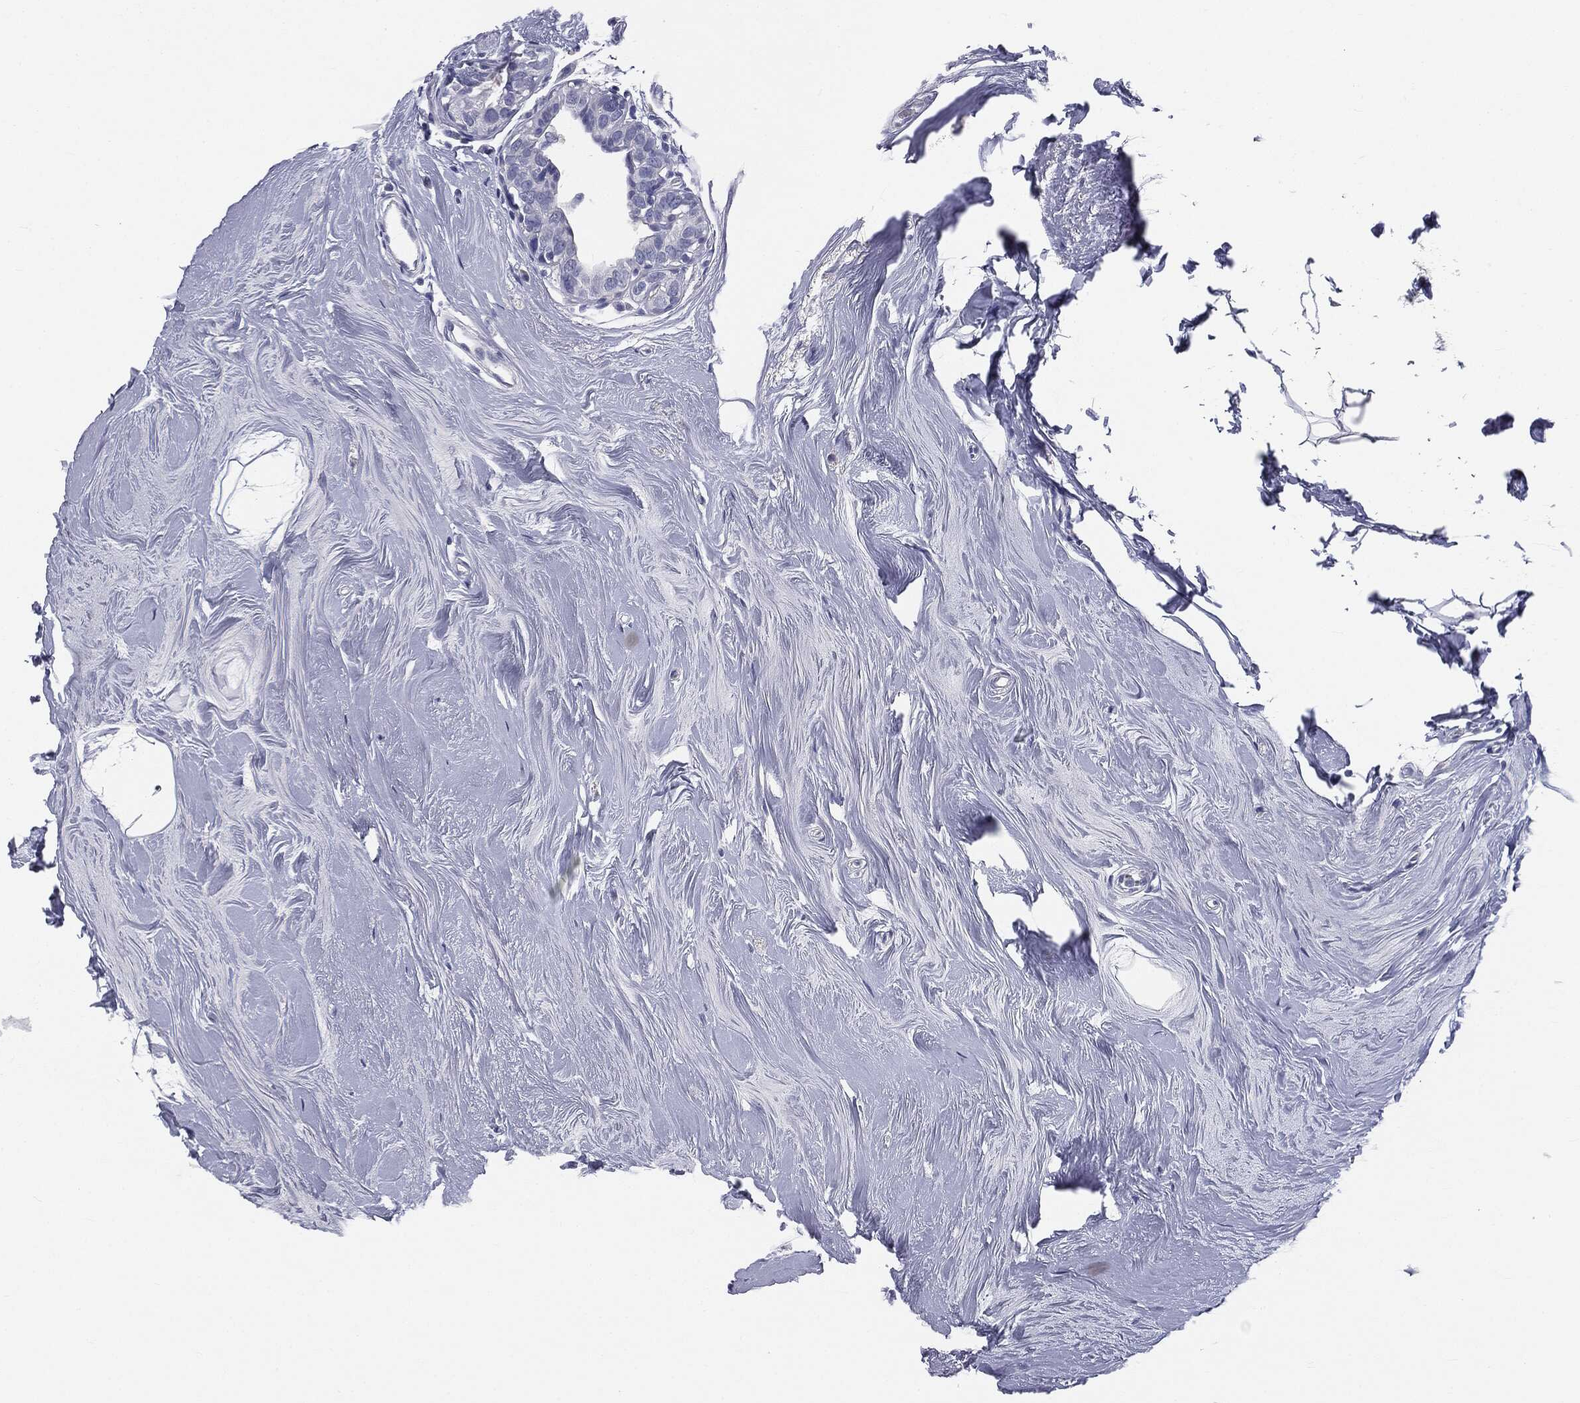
{"staining": {"intensity": "negative", "quantity": "none", "location": "none"}, "tissue": "breast cancer", "cell_type": "Tumor cells", "image_type": "cancer", "snomed": [{"axis": "morphology", "description": "Duct carcinoma"}, {"axis": "topography", "description": "Breast"}], "caption": "An image of human breast cancer (invasive ductal carcinoma) is negative for staining in tumor cells.", "gene": "AFP", "patient": {"sex": "female", "age": 55}}